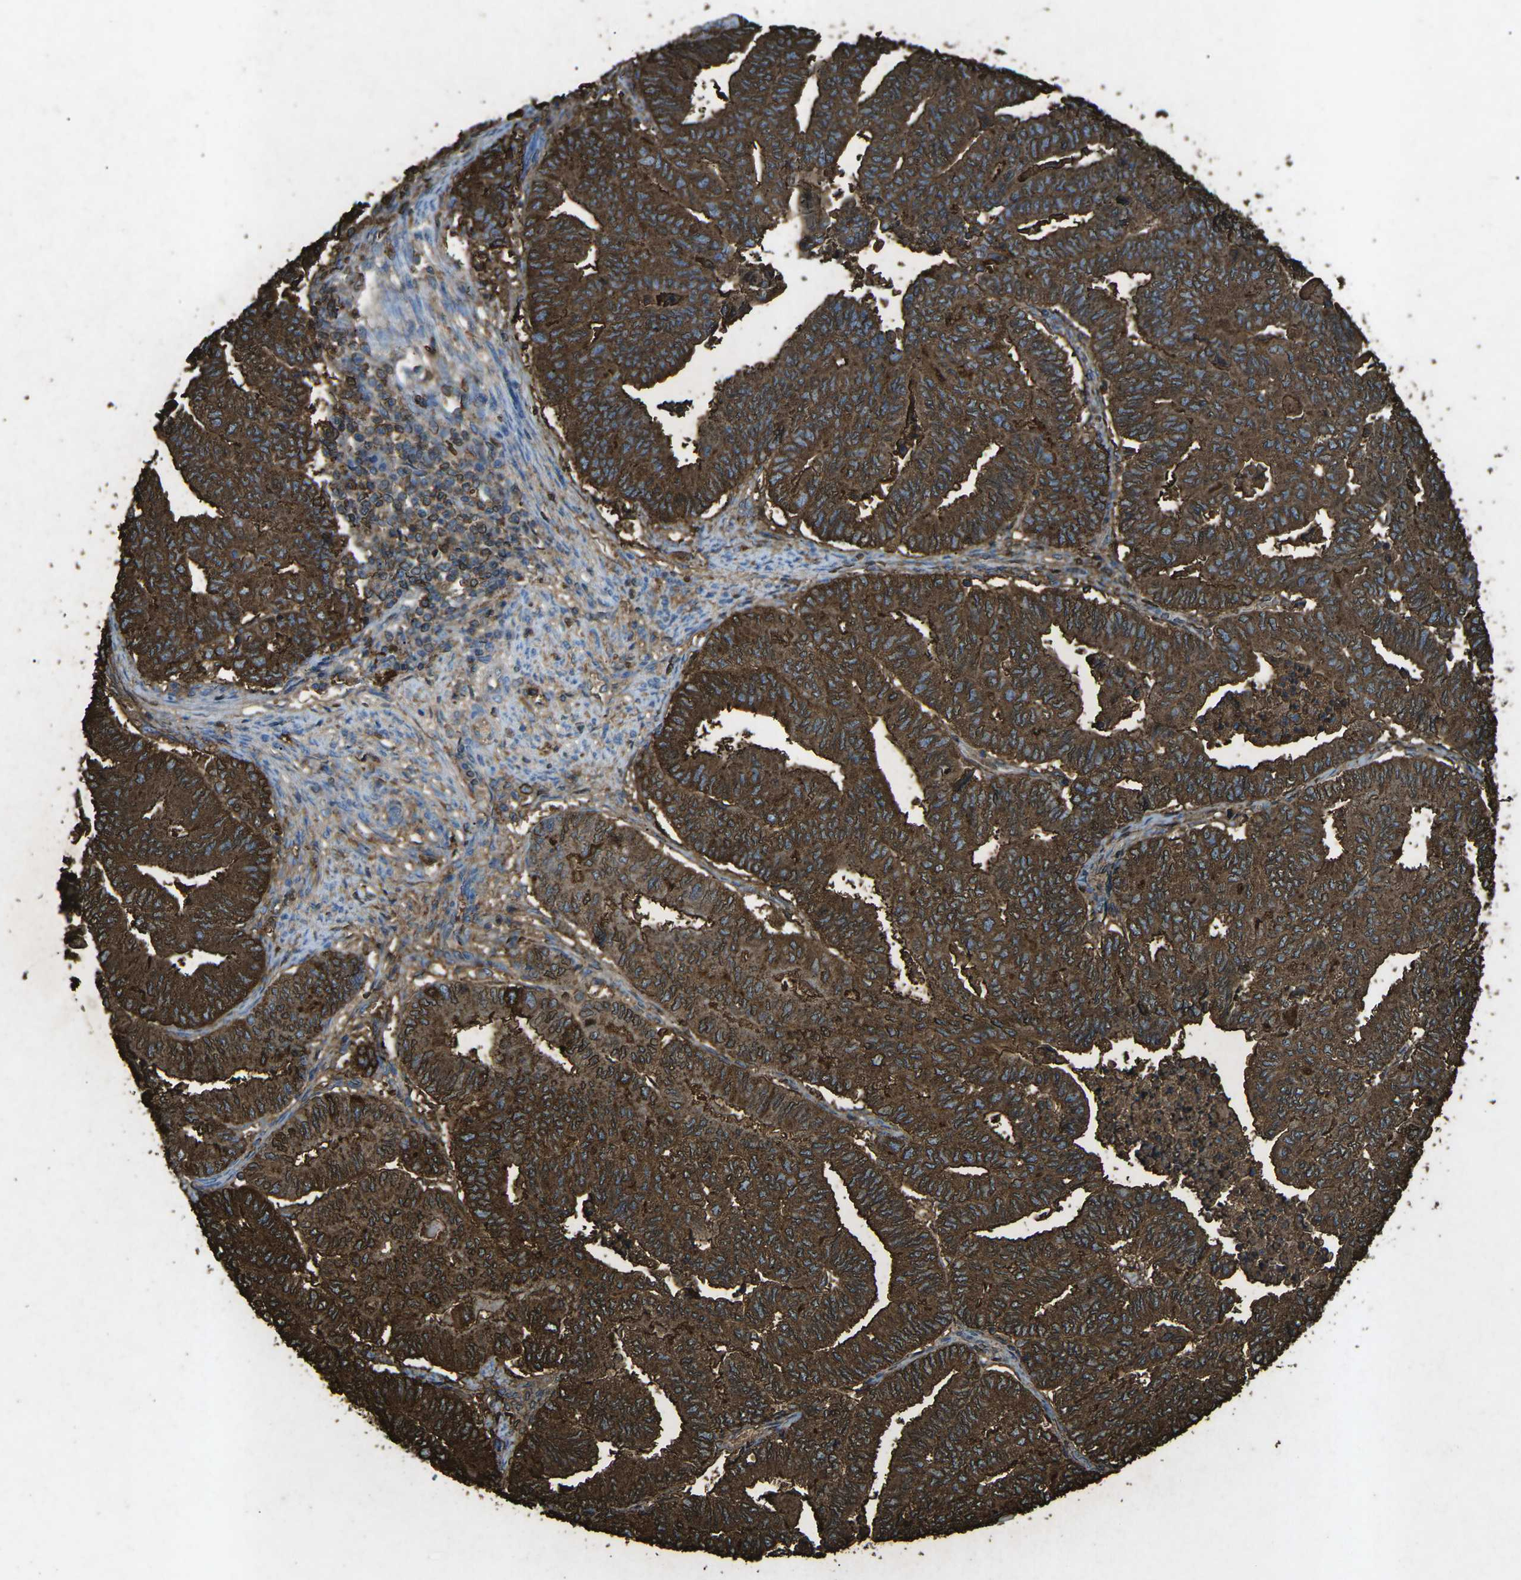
{"staining": {"intensity": "strong", "quantity": ">75%", "location": "cytoplasmic/membranous"}, "tissue": "endometrial cancer", "cell_type": "Tumor cells", "image_type": "cancer", "snomed": [{"axis": "morphology", "description": "Adenocarcinoma, NOS"}, {"axis": "topography", "description": "Endometrium"}], "caption": "Human endometrial cancer (adenocarcinoma) stained with a brown dye reveals strong cytoplasmic/membranous positive staining in approximately >75% of tumor cells.", "gene": "CTAGE1", "patient": {"sex": "female", "age": 79}}